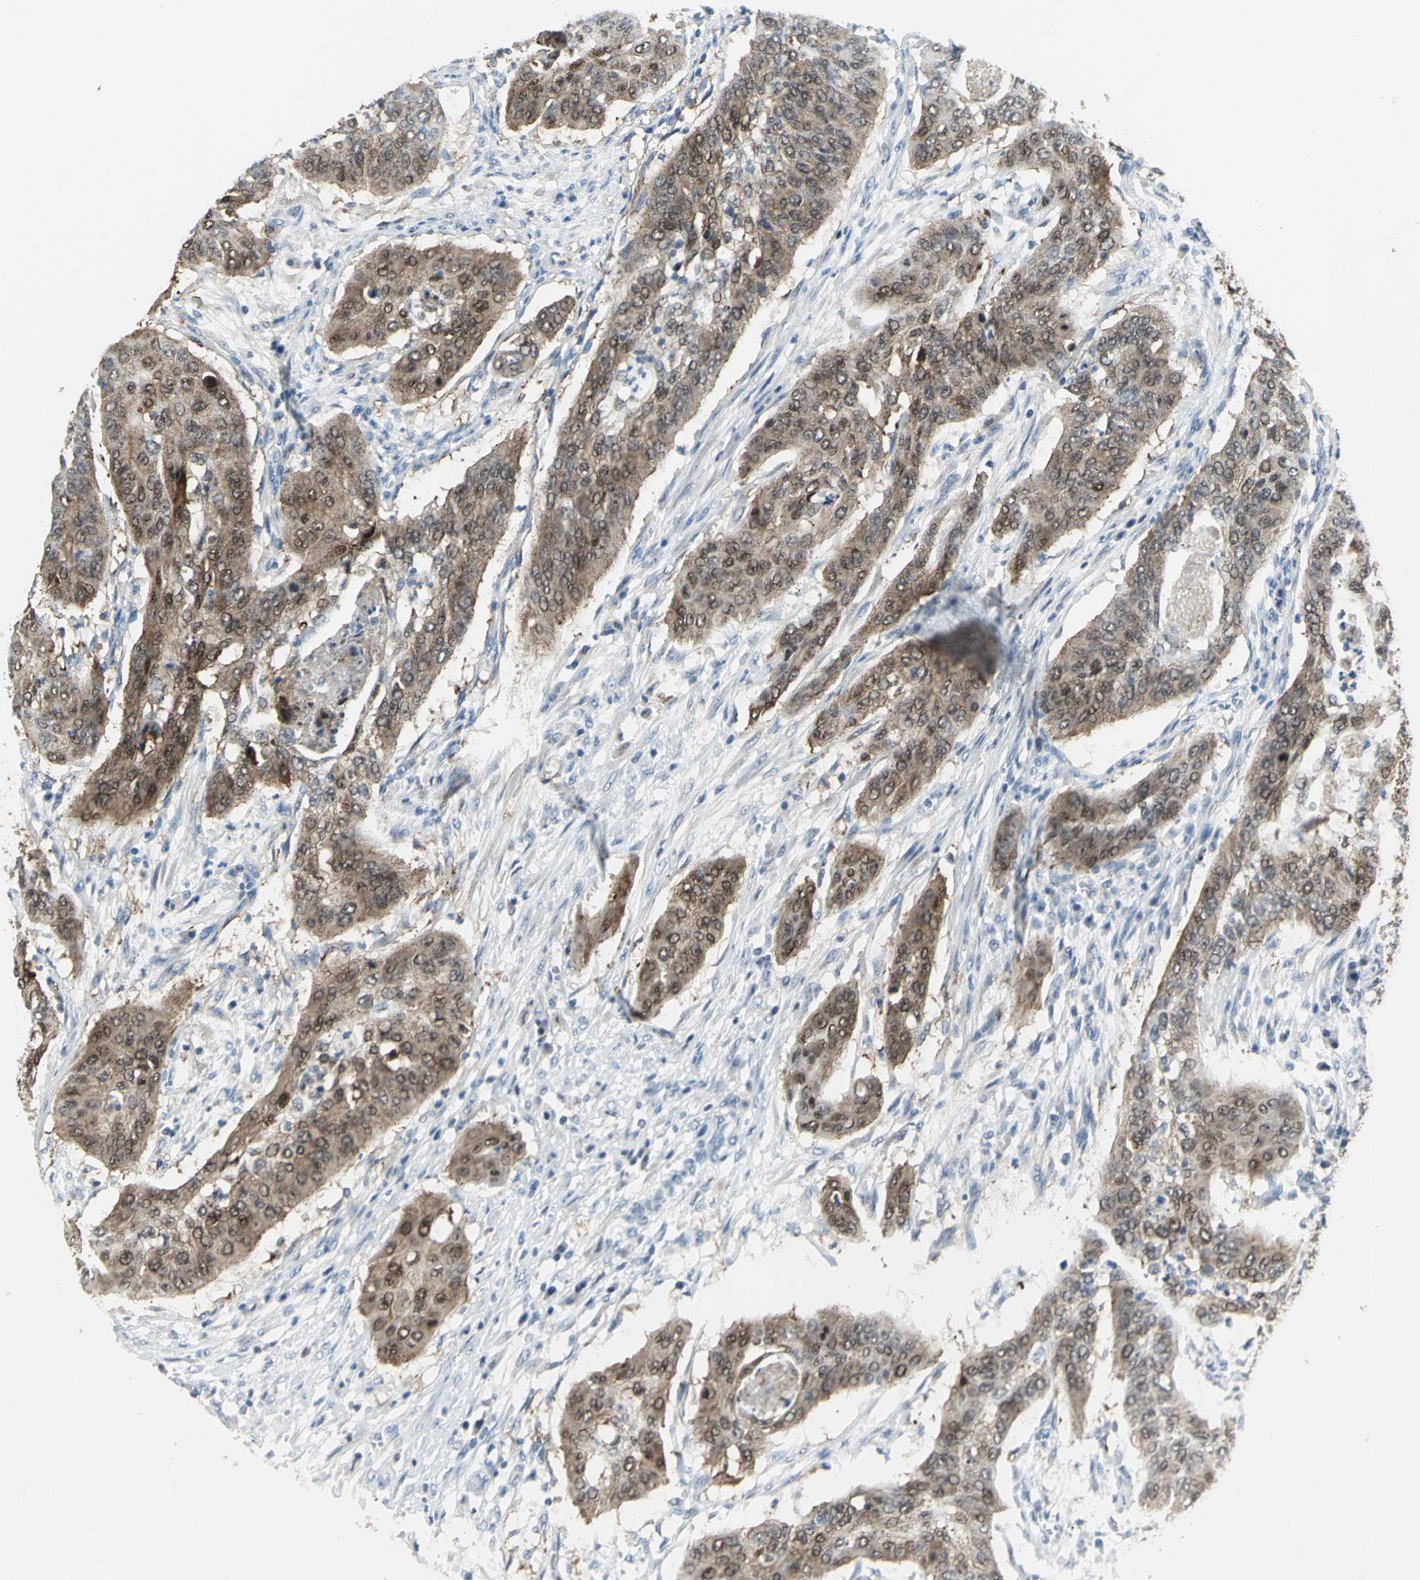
{"staining": {"intensity": "moderate", "quantity": ">75%", "location": "cytoplasmic/membranous,nuclear"}, "tissue": "cervical cancer", "cell_type": "Tumor cells", "image_type": "cancer", "snomed": [{"axis": "morphology", "description": "Squamous cell carcinoma, NOS"}, {"axis": "topography", "description": "Cervix"}], "caption": "IHC histopathology image of human cervical cancer (squamous cell carcinoma) stained for a protein (brown), which demonstrates medium levels of moderate cytoplasmic/membranous and nuclear positivity in about >75% of tumor cells.", "gene": "SFN", "patient": {"sex": "female", "age": 39}}